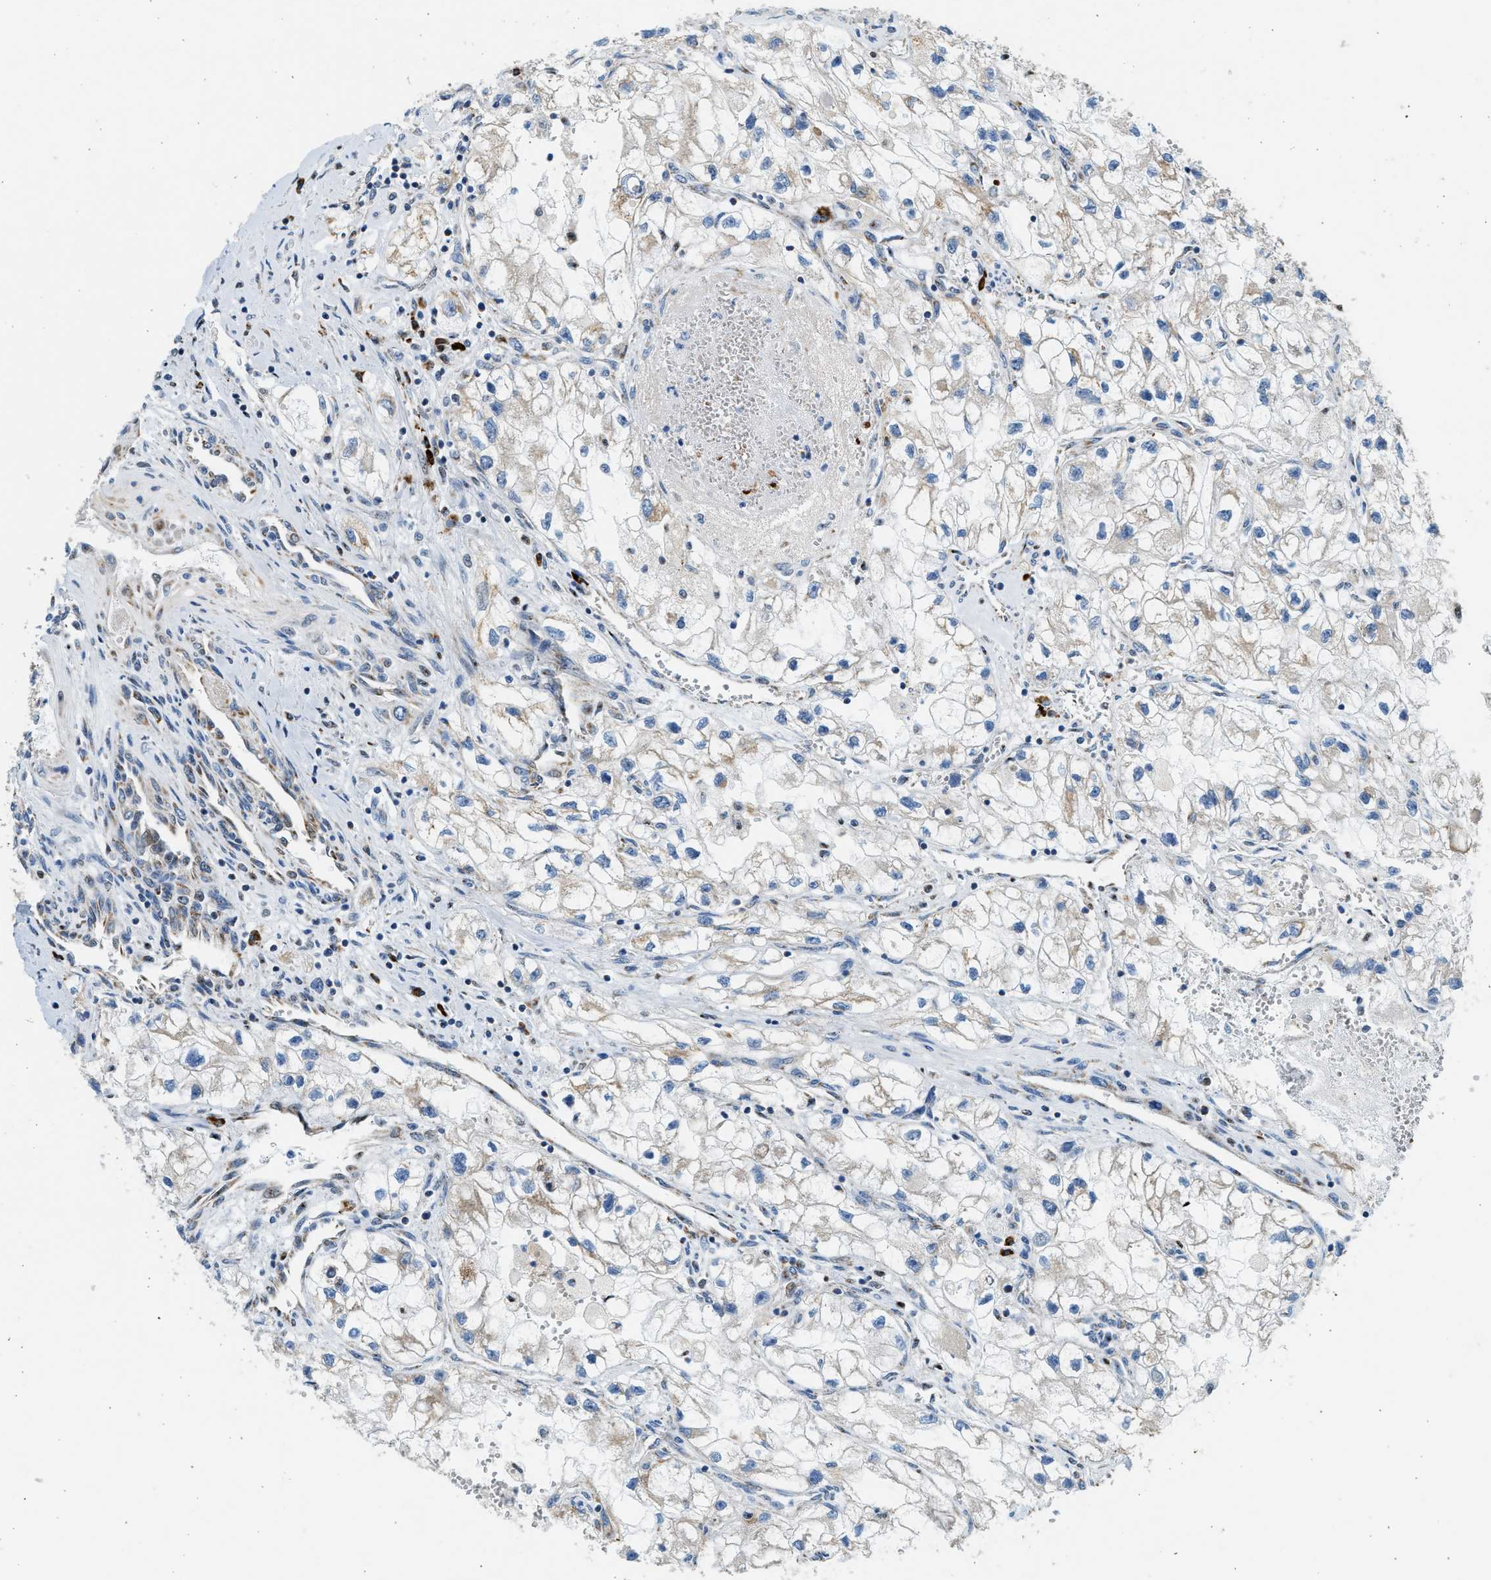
{"staining": {"intensity": "negative", "quantity": "none", "location": "none"}, "tissue": "renal cancer", "cell_type": "Tumor cells", "image_type": "cancer", "snomed": [{"axis": "morphology", "description": "Adenocarcinoma, NOS"}, {"axis": "topography", "description": "Kidney"}], "caption": "This is a micrograph of immunohistochemistry staining of renal cancer (adenocarcinoma), which shows no positivity in tumor cells.", "gene": "KCNMB3", "patient": {"sex": "female", "age": 70}}